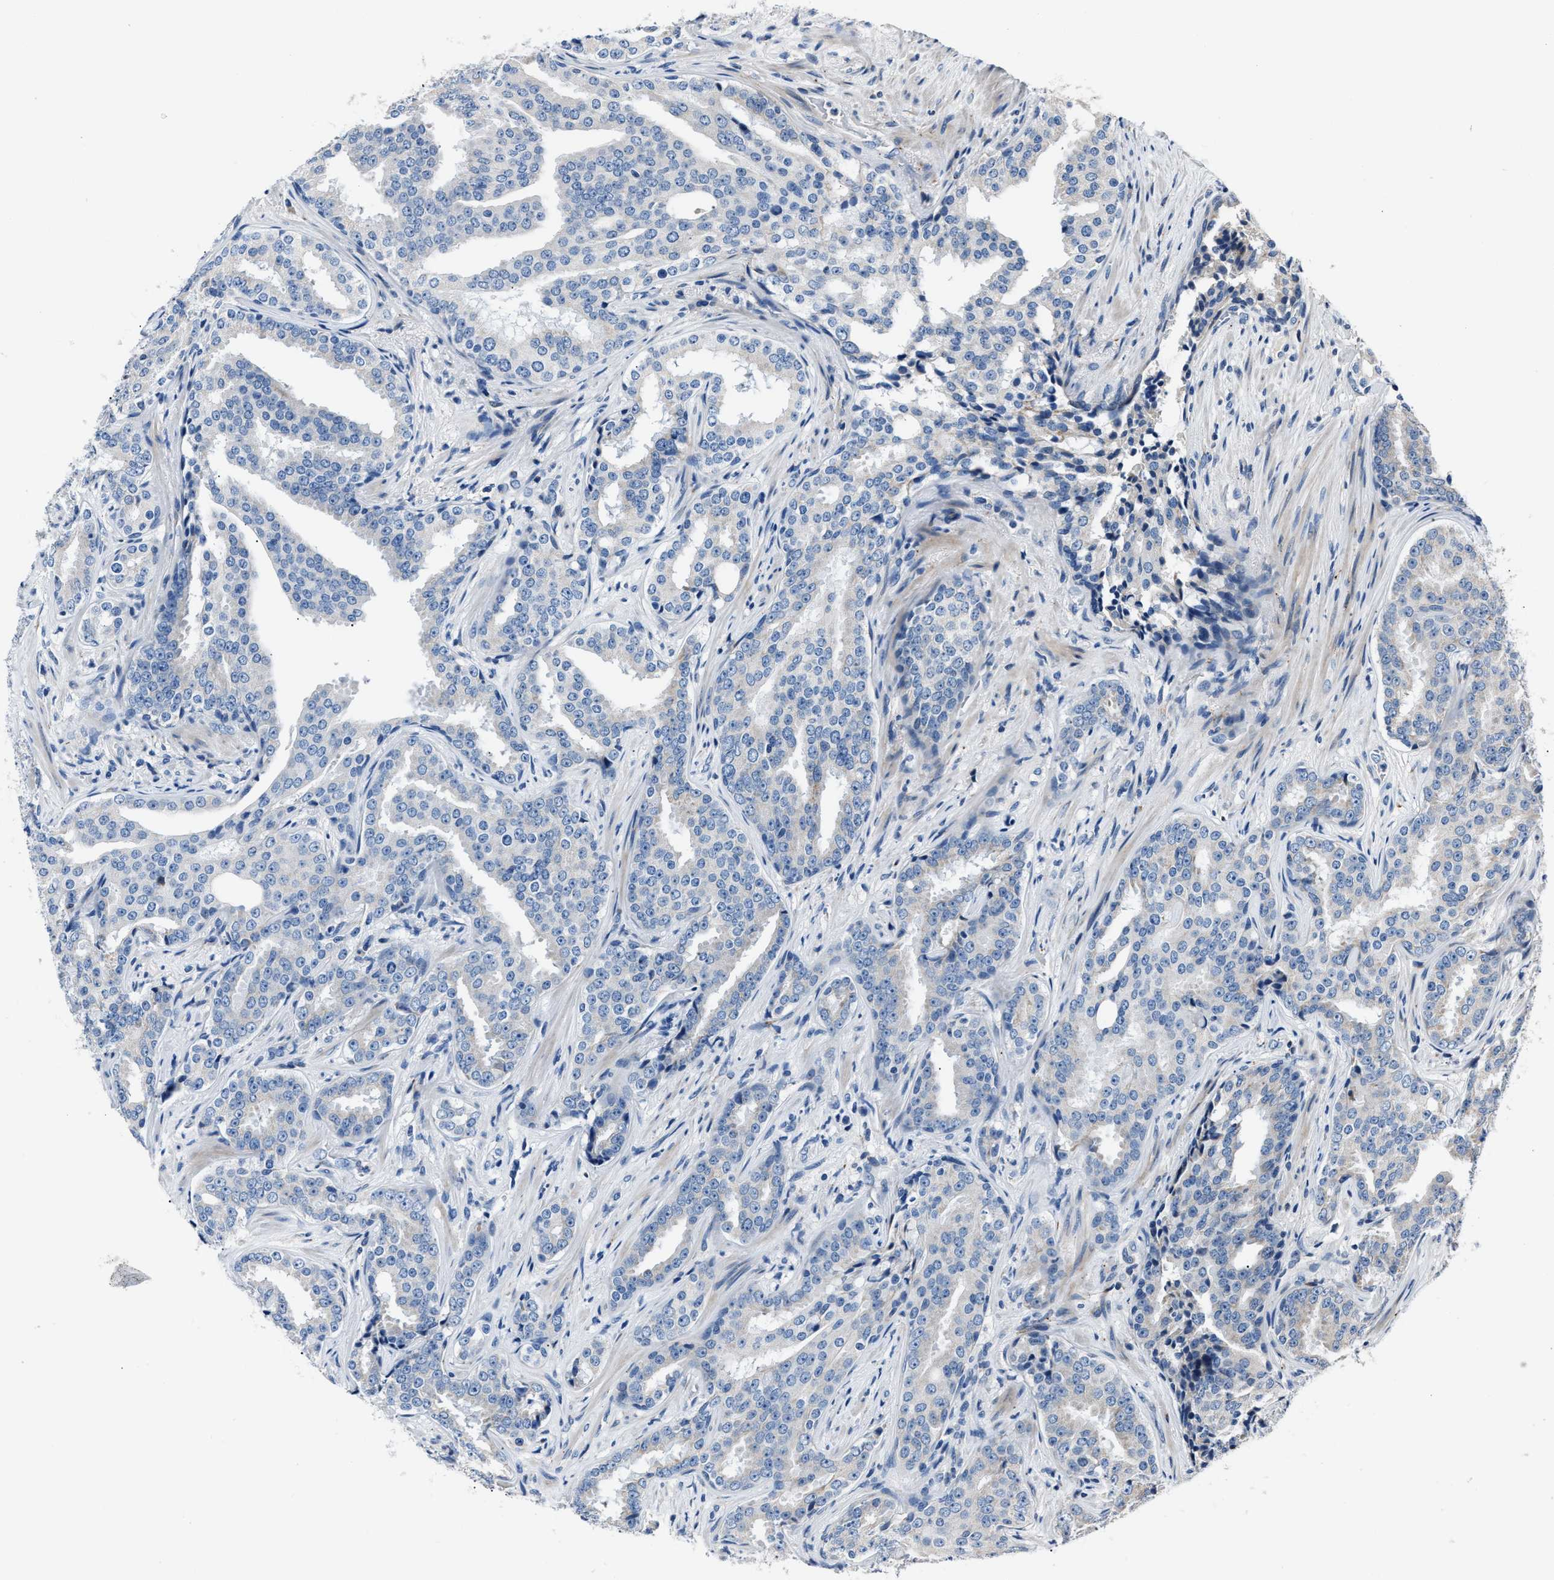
{"staining": {"intensity": "negative", "quantity": "none", "location": "none"}, "tissue": "prostate cancer", "cell_type": "Tumor cells", "image_type": "cancer", "snomed": [{"axis": "morphology", "description": "Adenocarcinoma, High grade"}, {"axis": "topography", "description": "Prostate"}], "caption": "Photomicrograph shows no protein expression in tumor cells of prostate cancer tissue.", "gene": "DNAJC24", "patient": {"sex": "male", "age": 71}}